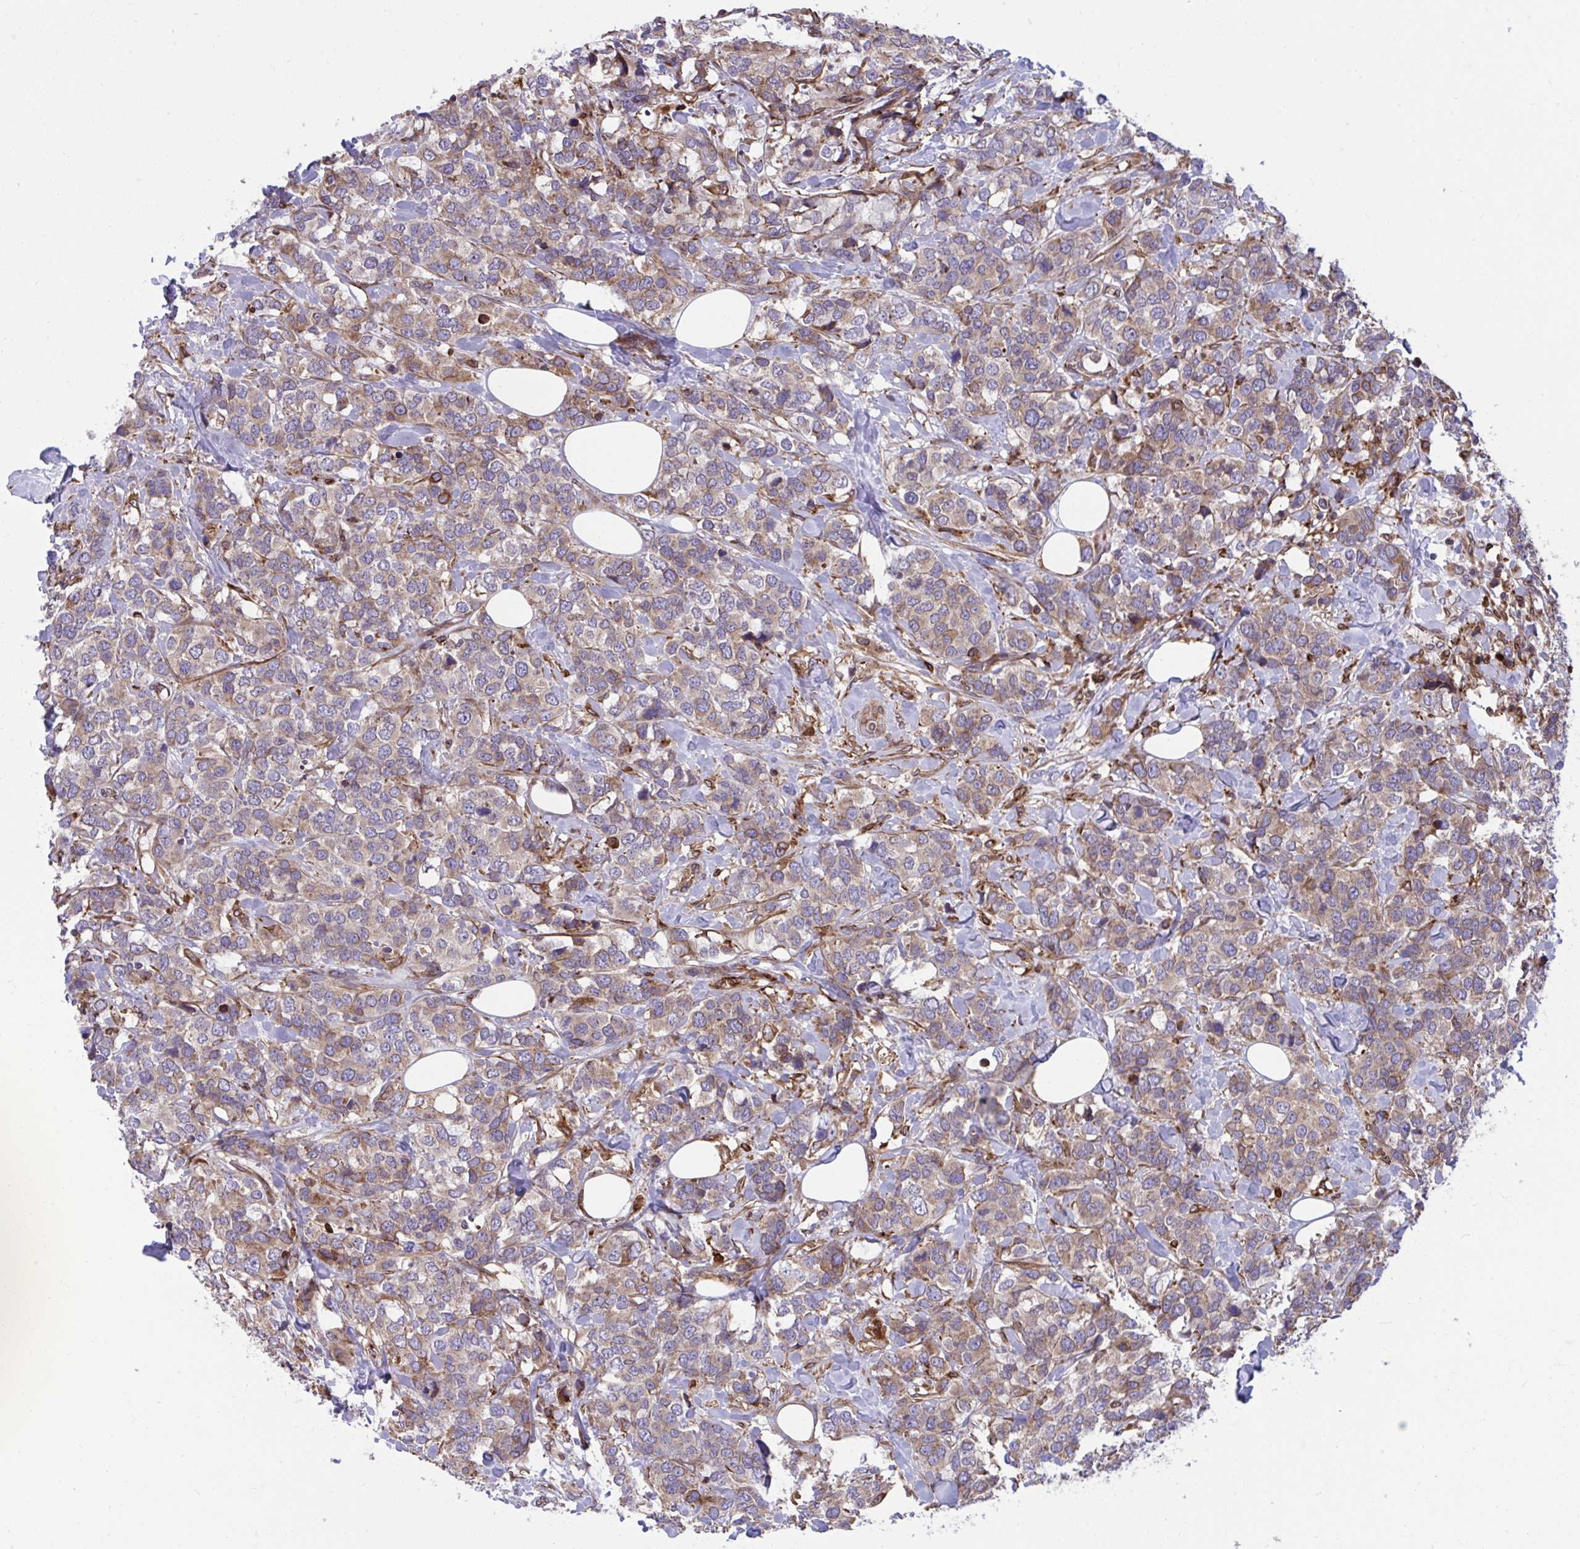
{"staining": {"intensity": "weak", "quantity": "25%-75%", "location": "cytoplasmic/membranous"}, "tissue": "breast cancer", "cell_type": "Tumor cells", "image_type": "cancer", "snomed": [{"axis": "morphology", "description": "Lobular carcinoma"}, {"axis": "topography", "description": "Breast"}], "caption": "Immunohistochemistry (IHC) image of human breast lobular carcinoma stained for a protein (brown), which exhibits low levels of weak cytoplasmic/membranous expression in about 25%-75% of tumor cells.", "gene": "STIM2", "patient": {"sex": "female", "age": 59}}